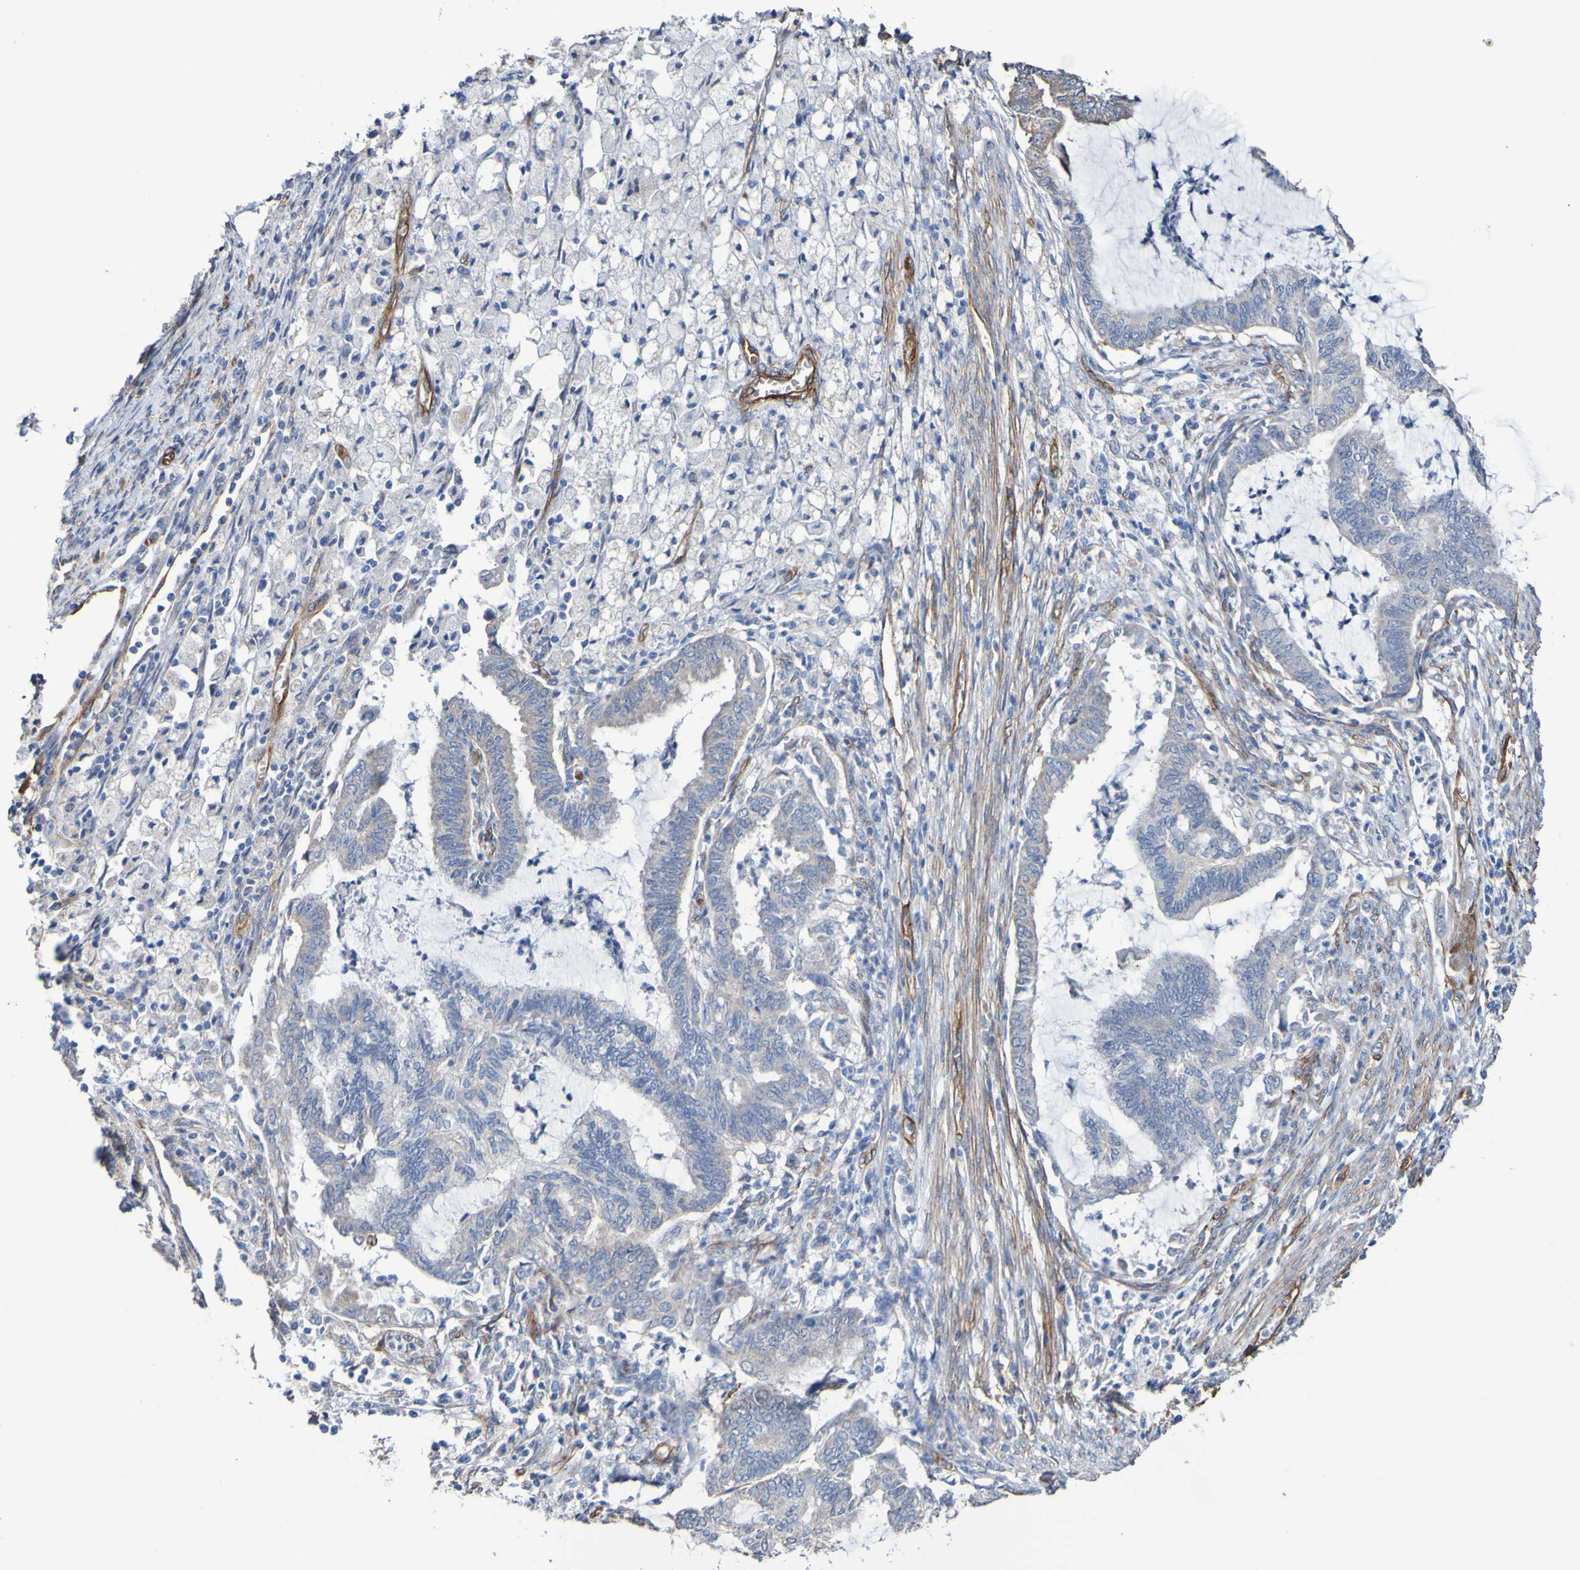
{"staining": {"intensity": "weak", "quantity": "25%-75%", "location": "cytoplasmic/membranous"}, "tissue": "cervical cancer", "cell_type": "Tumor cells", "image_type": "cancer", "snomed": [{"axis": "morphology", "description": "Normal tissue, NOS"}, {"axis": "morphology", "description": "Adenocarcinoma, NOS"}, {"axis": "topography", "description": "Cervix"}, {"axis": "topography", "description": "Endometrium"}], "caption": "The micrograph shows staining of cervical adenocarcinoma, revealing weak cytoplasmic/membranous protein expression (brown color) within tumor cells.", "gene": "ELMOD3", "patient": {"sex": "female", "age": 86}}